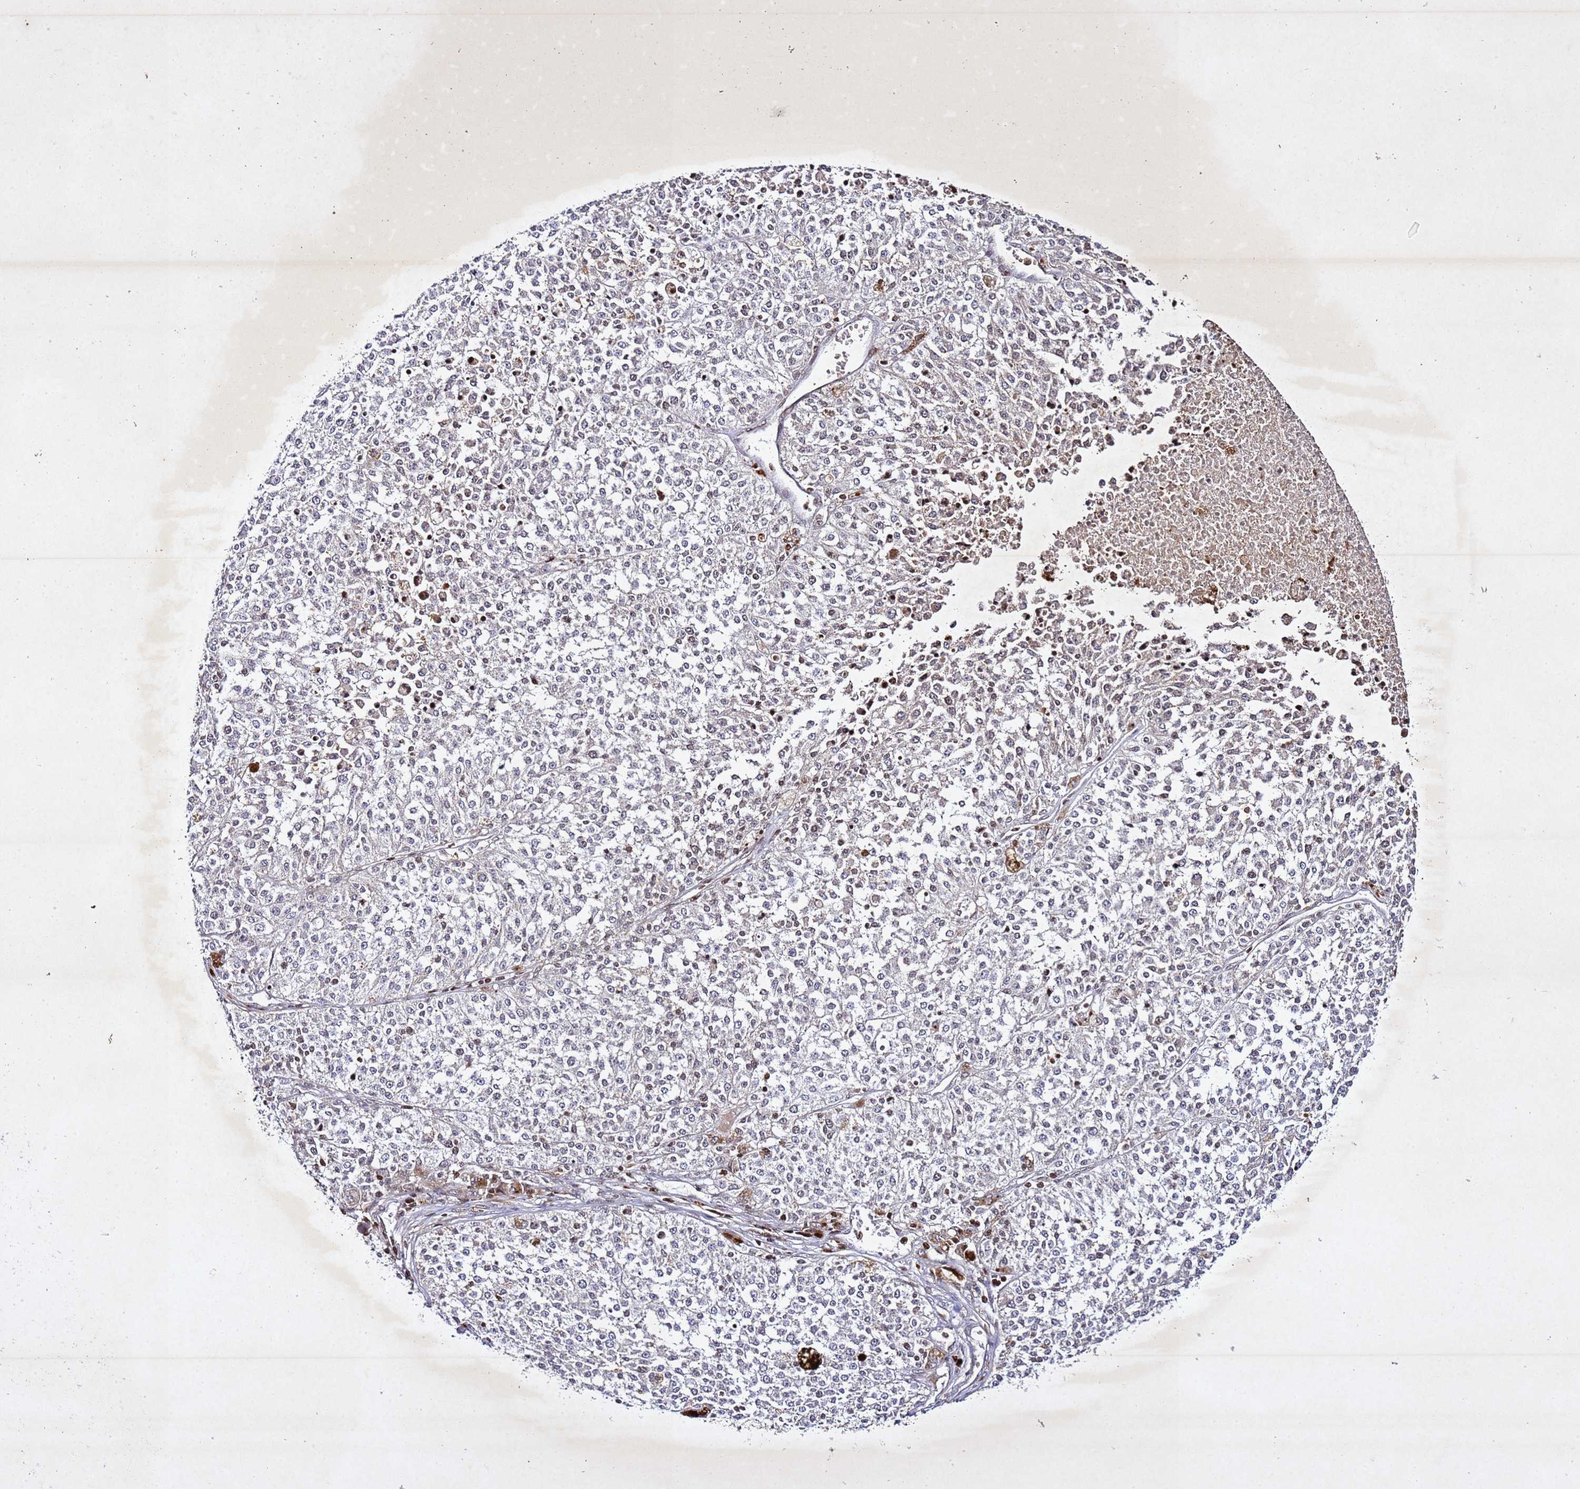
{"staining": {"intensity": "negative", "quantity": "none", "location": "none"}, "tissue": "melanoma", "cell_type": "Tumor cells", "image_type": "cancer", "snomed": [{"axis": "morphology", "description": "Malignant melanoma, NOS"}, {"axis": "topography", "description": "Skin"}], "caption": "Tumor cells are negative for protein expression in human malignant melanoma.", "gene": "SV2B", "patient": {"sex": "female", "age": 64}}